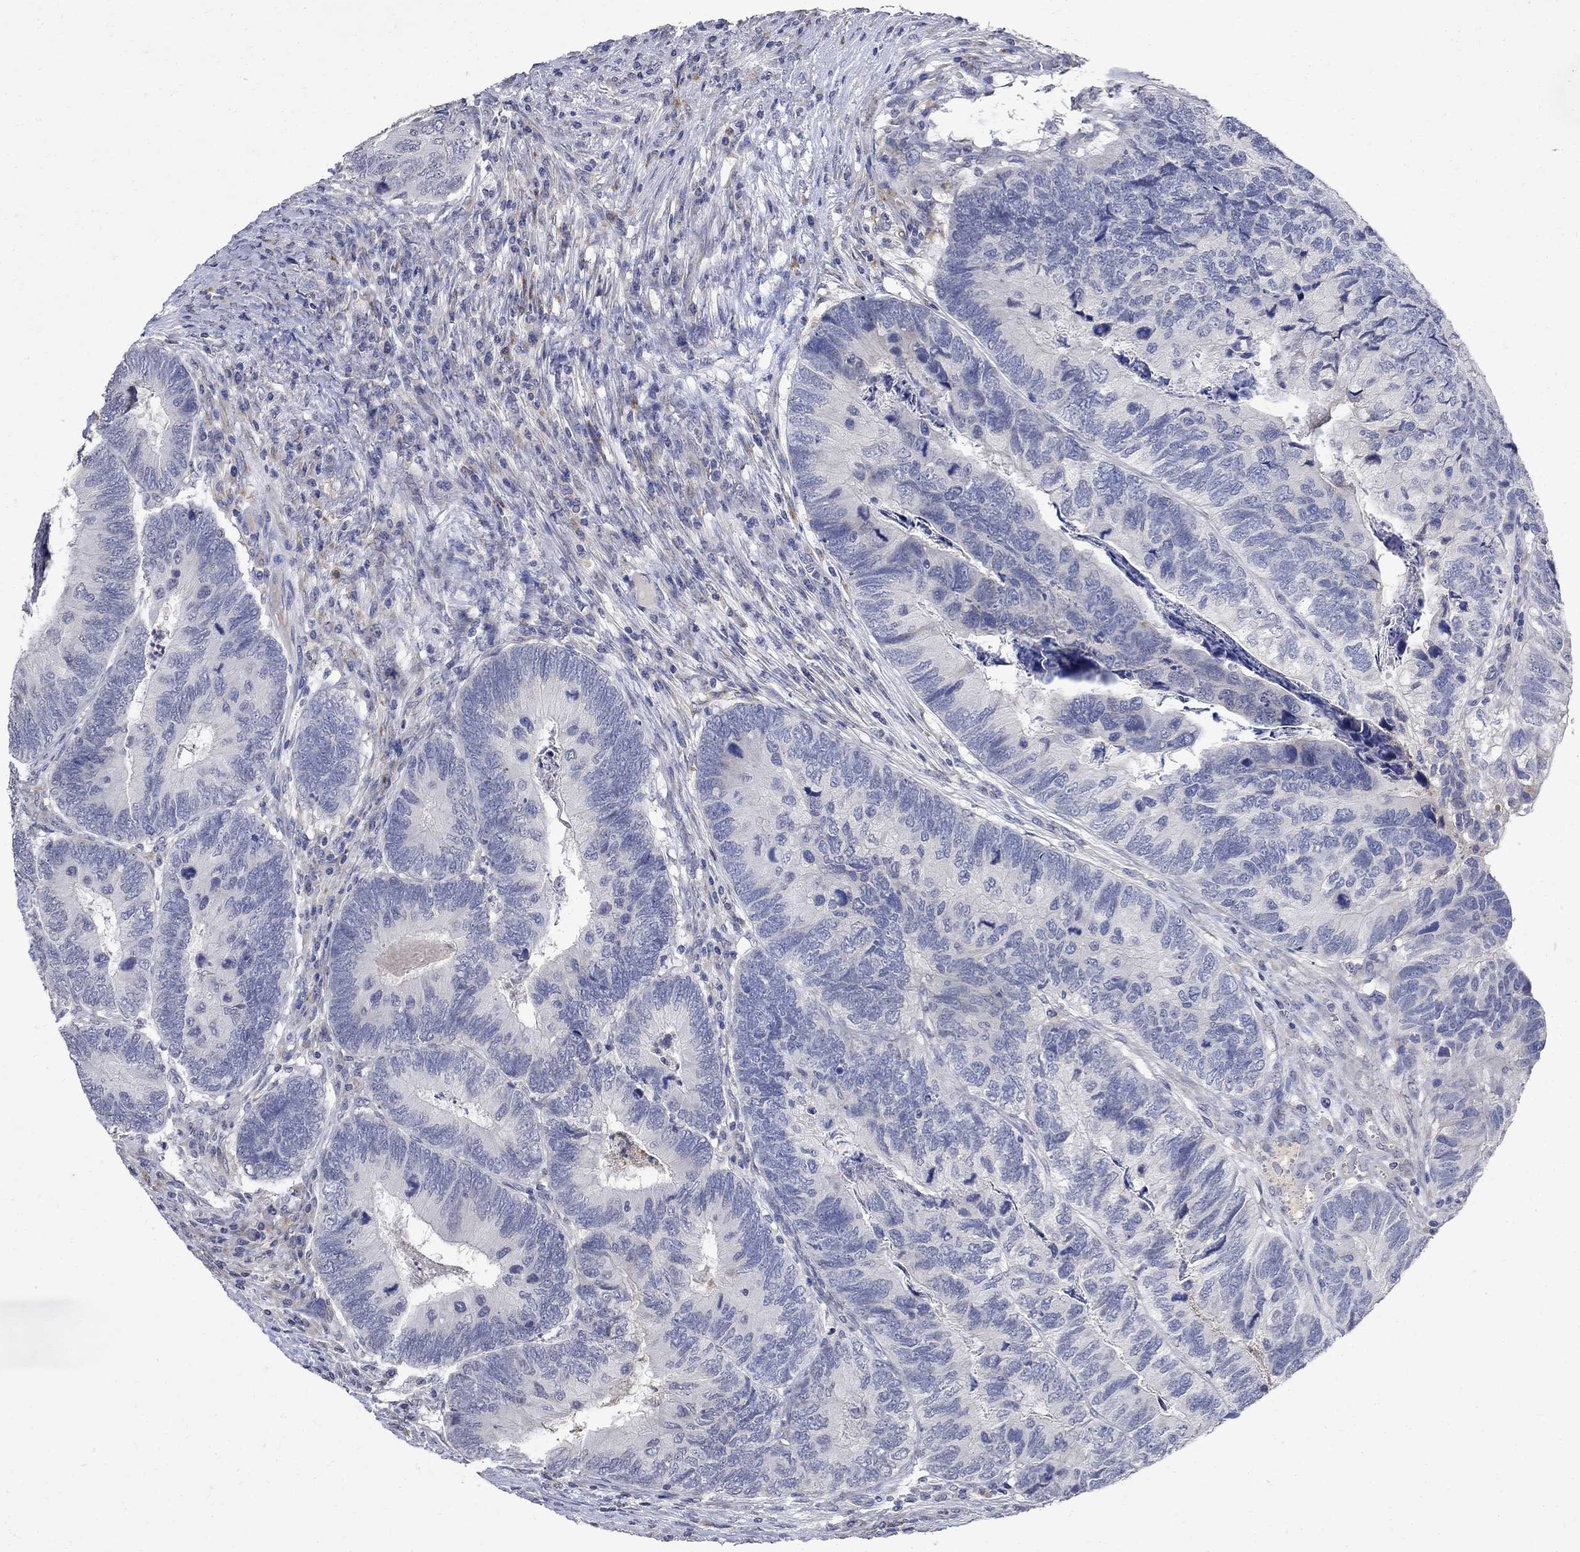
{"staining": {"intensity": "negative", "quantity": "none", "location": "none"}, "tissue": "colorectal cancer", "cell_type": "Tumor cells", "image_type": "cancer", "snomed": [{"axis": "morphology", "description": "Adenocarcinoma, NOS"}, {"axis": "topography", "description": "Colon"}], "caption": "This histopathology image is of colorectal cancer stained with immunohistochemistry (IHC) to label a protein in brown with the nuclei are counter-stained blue. There is no positivity in tumor cells.", "gene": "TMEM169", "patient": {"sex": "female", "age": 67}}